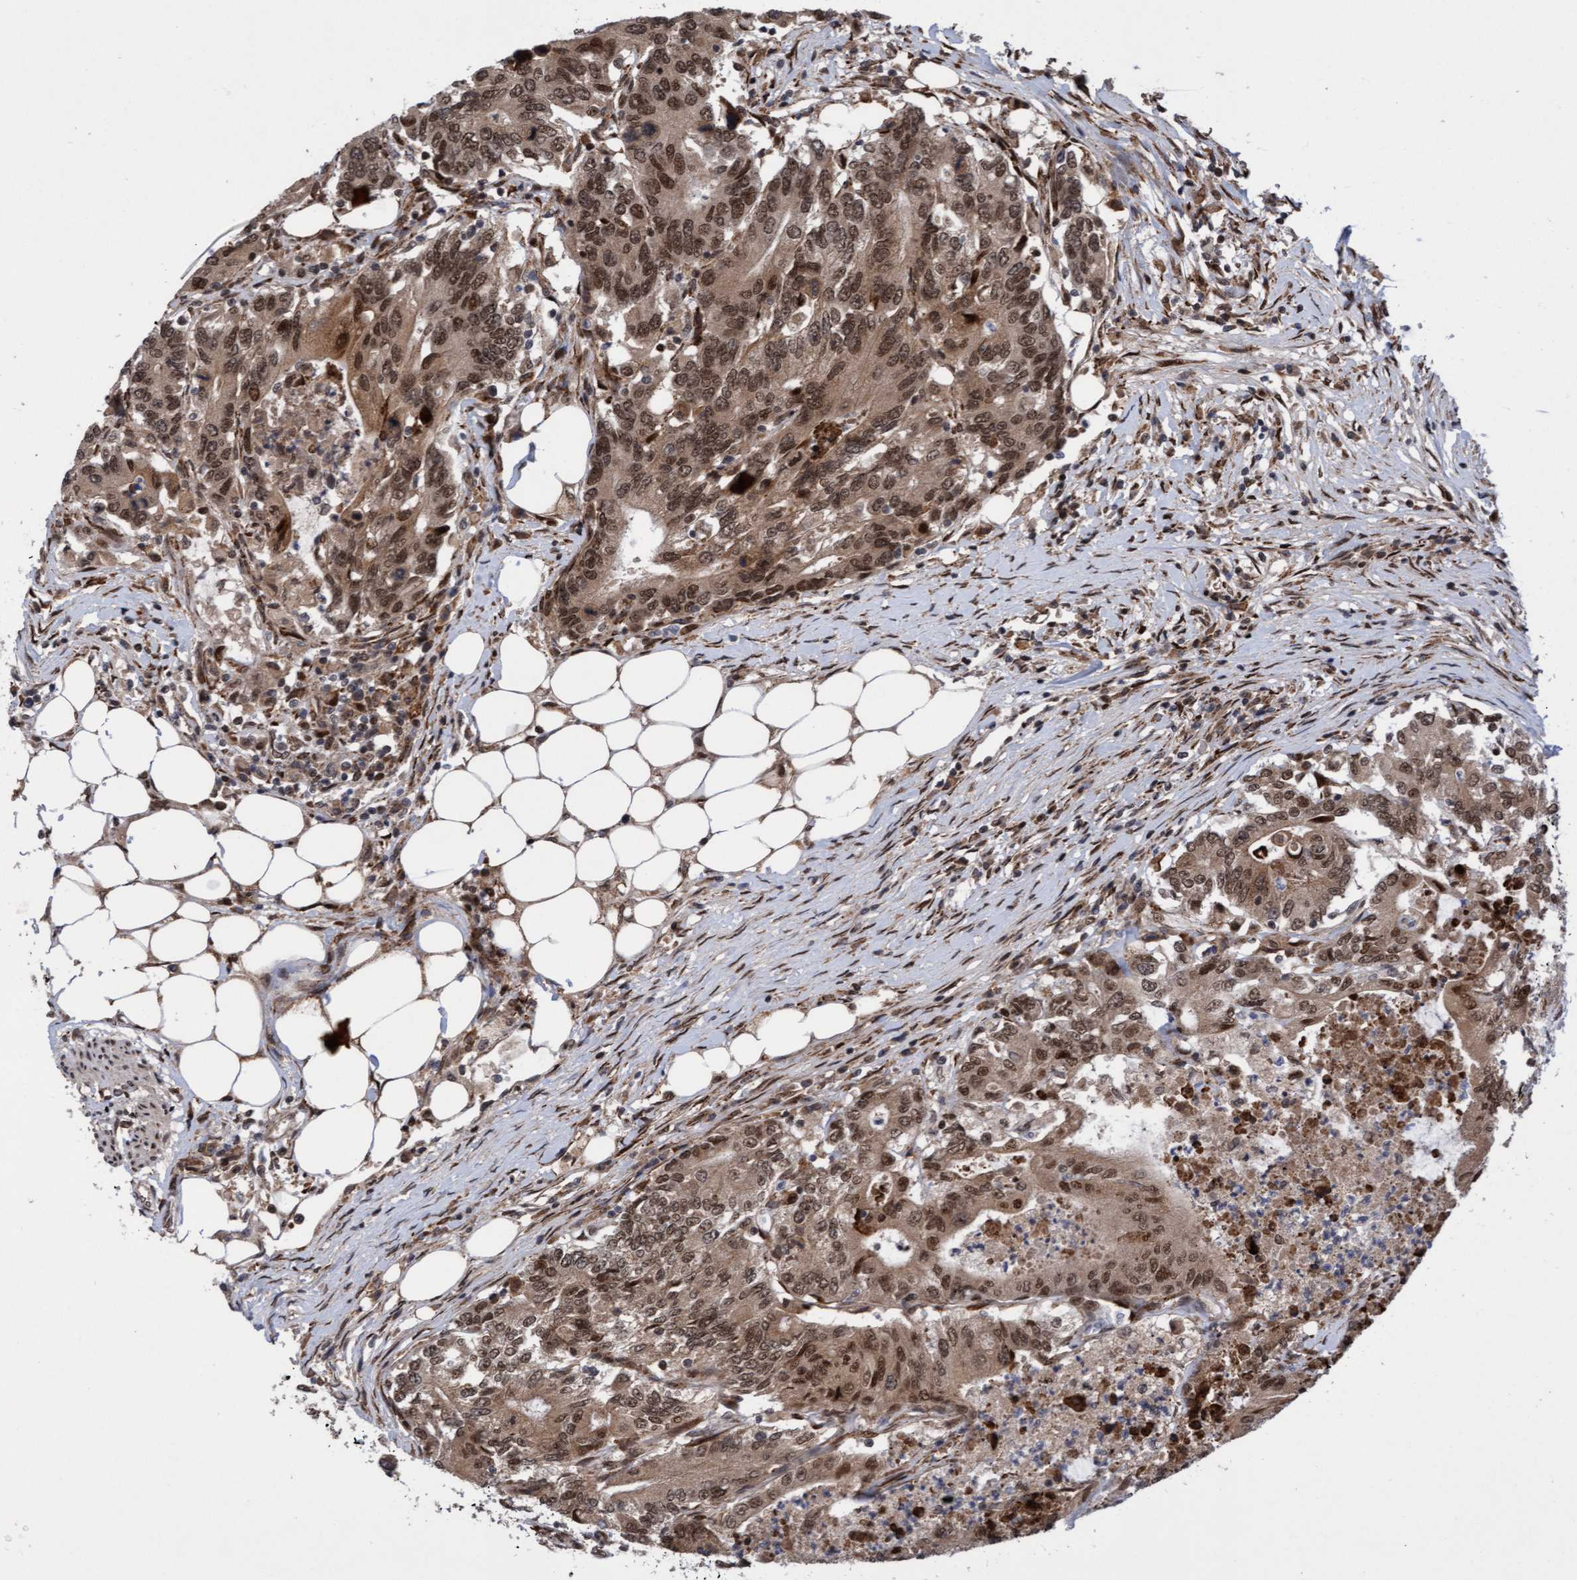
{"staining": {"intensity": "moderate", "quantity": ">75%", "location": "cytoplasmic/membranous,nuclear"}, "tissue": "colorectal cancer", "cell_type": "Tumor cells", "image_type": "cancer", "snomed": [{"axis": "morphology", "description": "Adenocarcinoma, NOS"}, {"axis": "topography", "description": "Colon"}], "caption": "Tumor cells show moderate cytoplasmic/membranous and nuclear expression in about >75% of cells in colorectal cancer (adenocarcinoma). (DAB = brown stain, brightfield microscopy at high magnification).", "gene": "TANC2", "patient": {"sex": "female", "age": 77}}